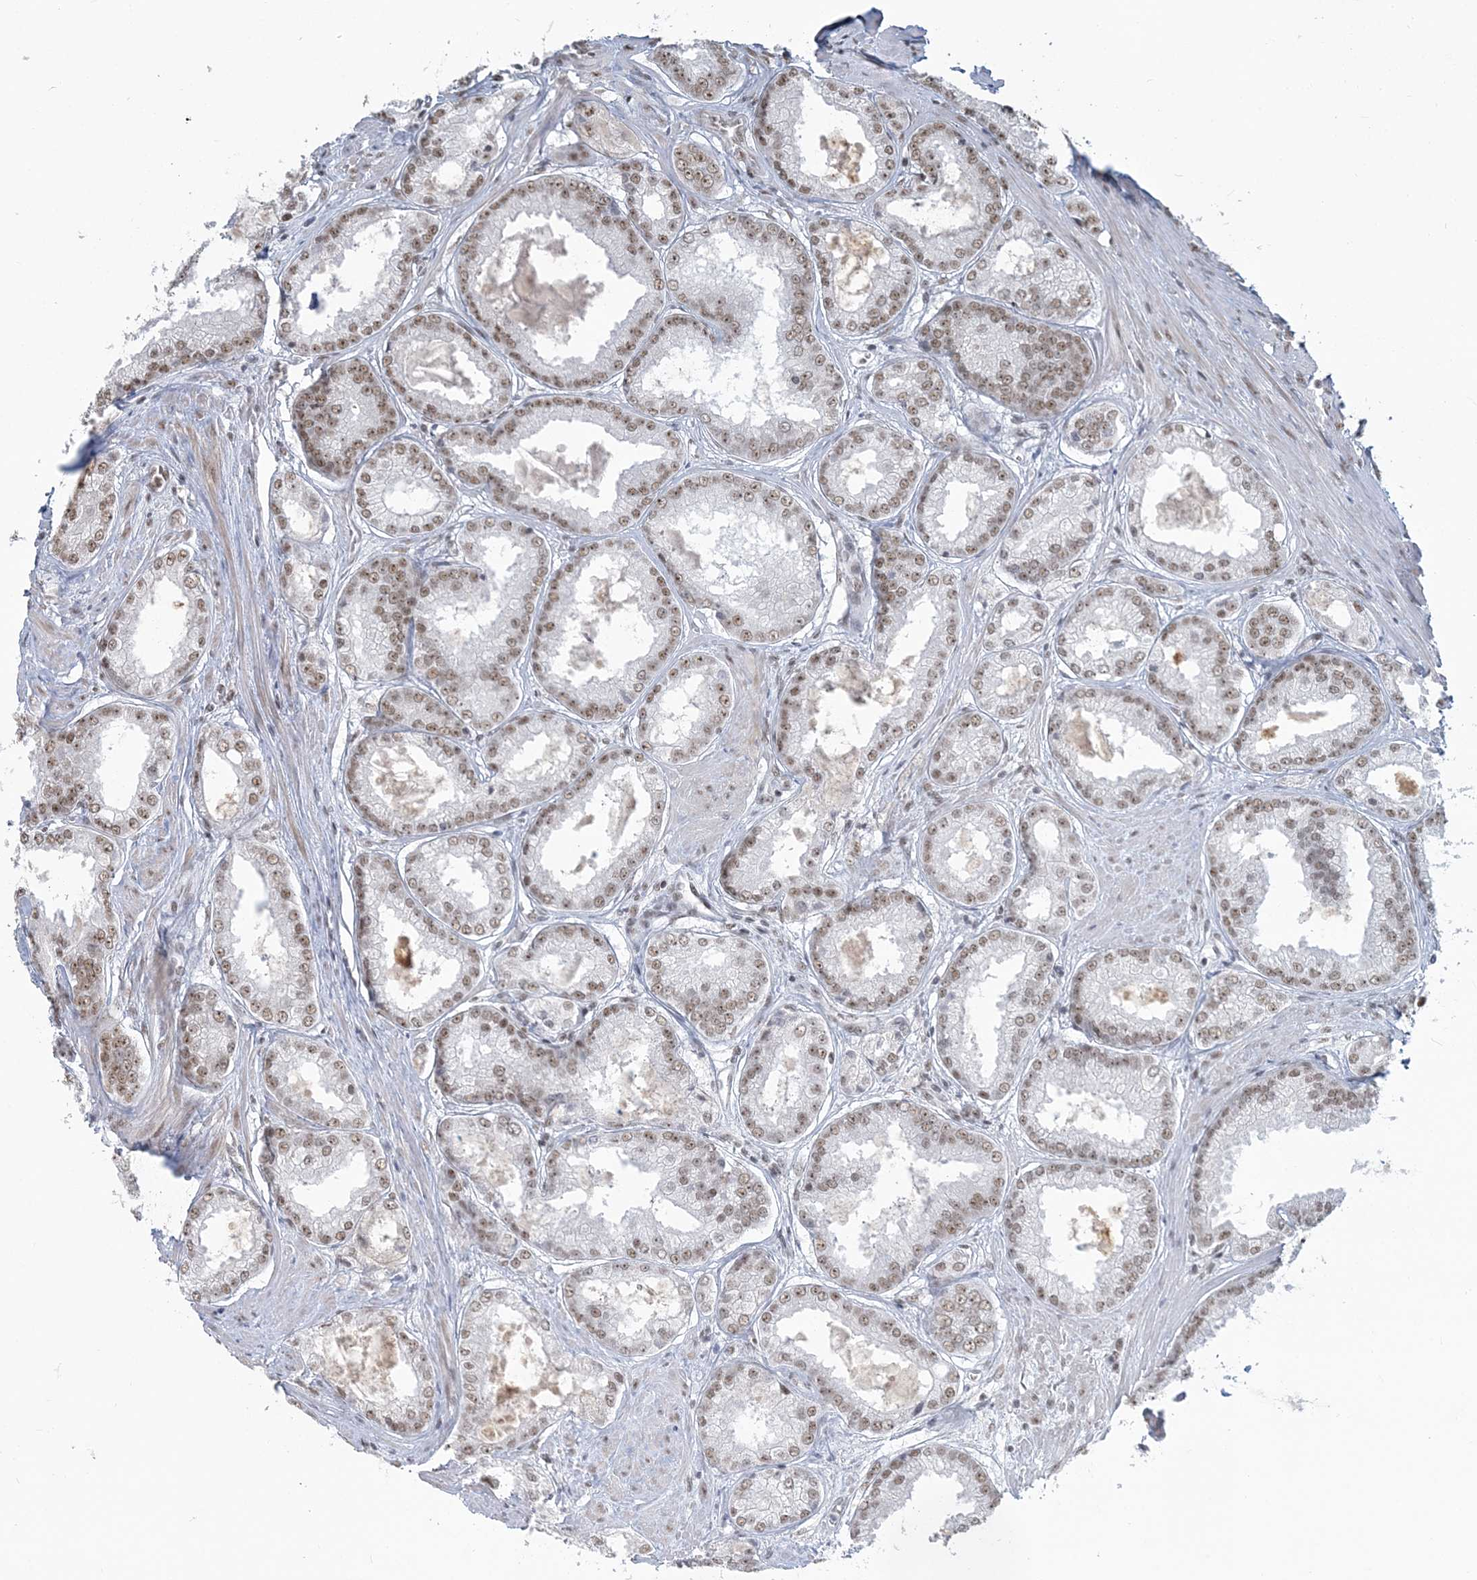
{"staining": {"intensity": "moderate", "quantity": ">75%", "location": "nuclear"}, "tissue": "prostate cancer", "cell_type": "Tumor cells", "image_type": "cancer", "snomed": [{"axis": "morphology", "description": "Adenocarcinoma, Low grade"}, {"axis": "topography", "description": "Prostate"}], "caption": "Immunohistochemical staining of prostate adenocarcinoma (low-grade) exhibits medium levels of moderate nuclear protein positivity in about >75% of tumor cells.", "gene": "PLRG1", "patient": {"sex": "male", "age": 64}}